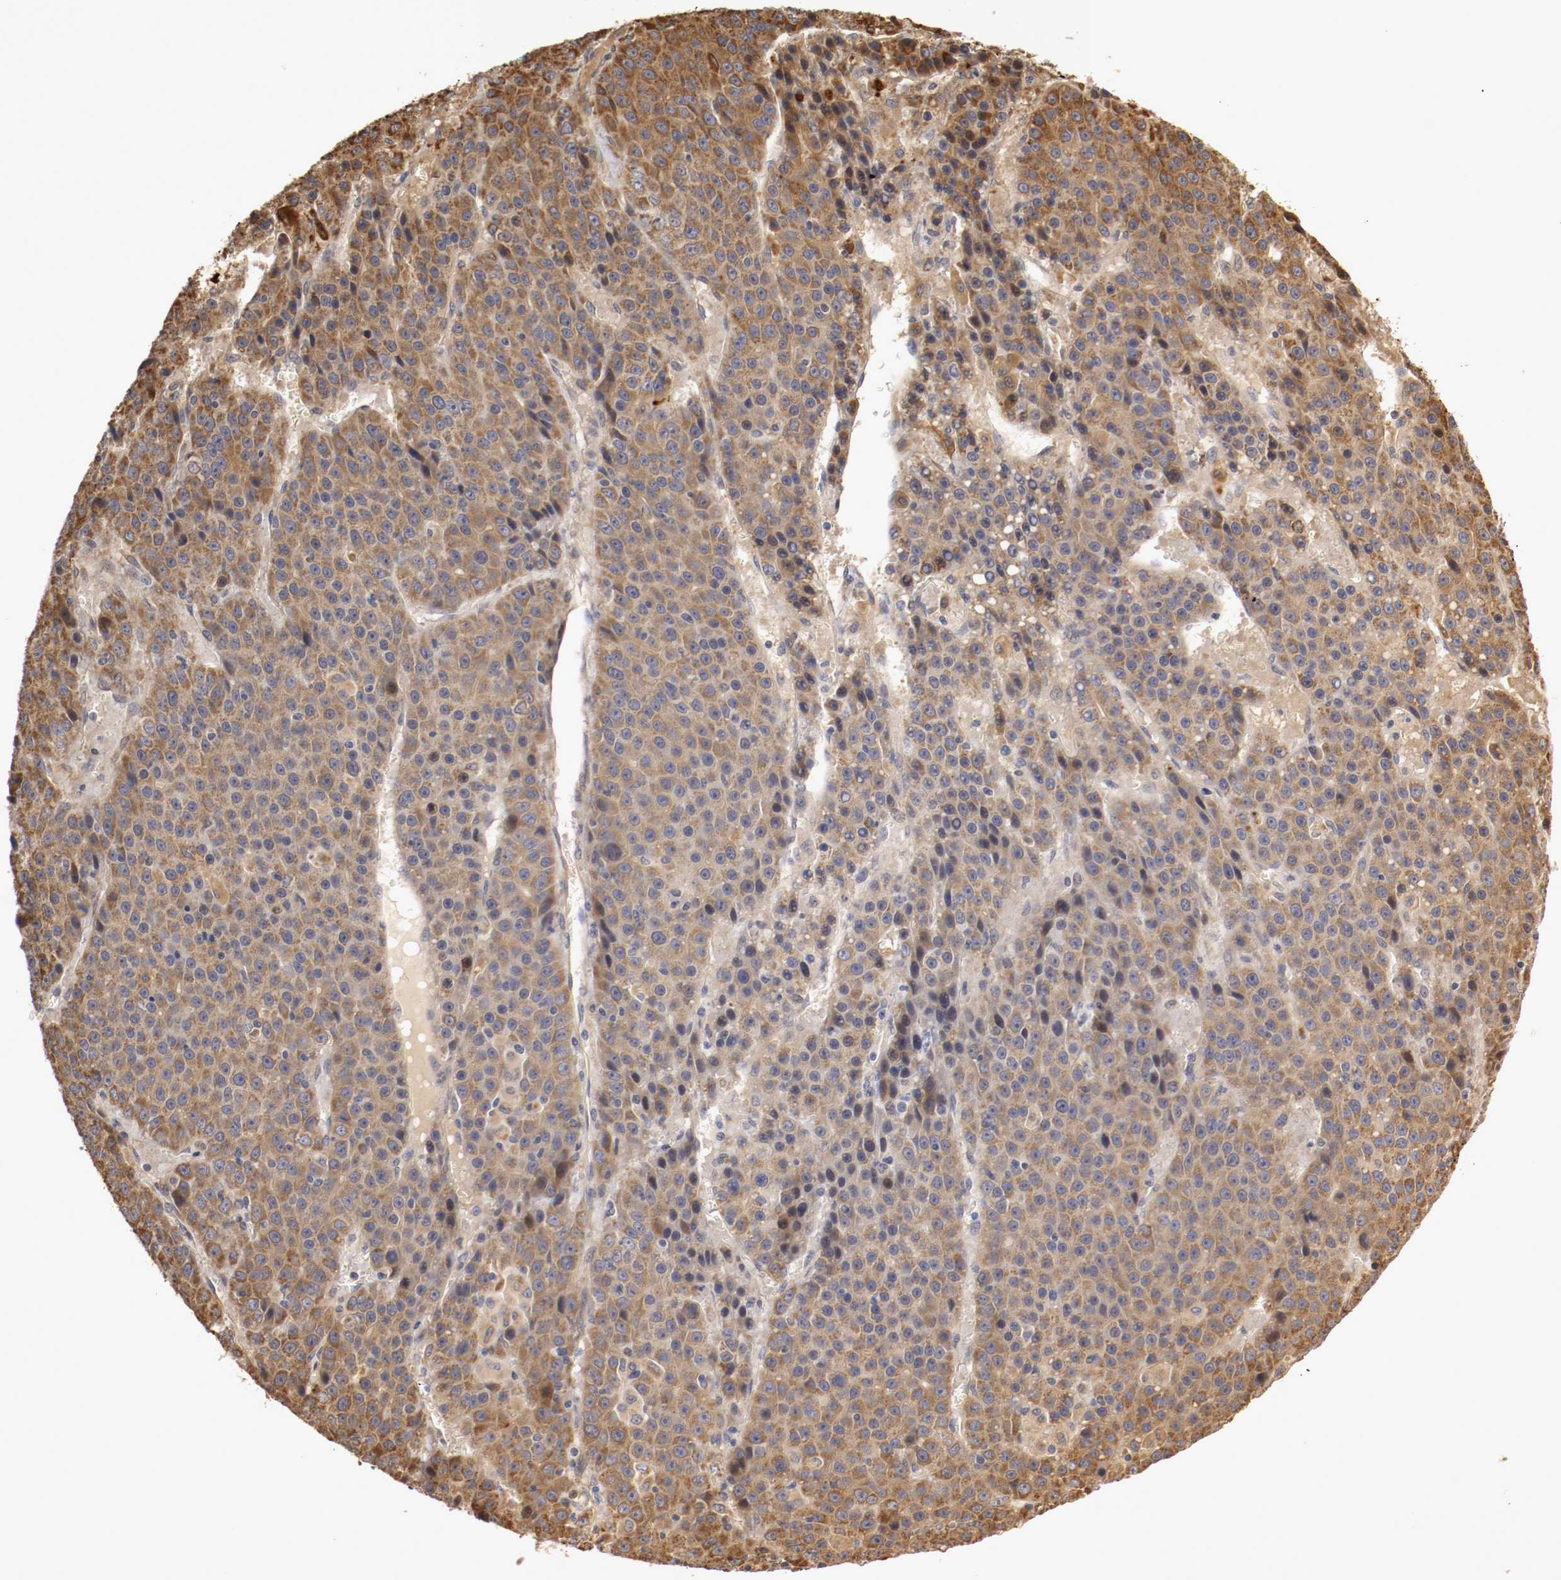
{"staining": {"intensity": "moderate", "quantity": ">75%", "location": "cytoplasmic/membranous"}, "tissue": "liver cancer", "cell_type": "Tumor cells", "image_type": "cancer", "snomed": [{"axis": "morphology", "description": "Carcinoma, Hepatocellular, NOS"}, {"axis": "topography", "description": "Liver"}], "caption": "High-power microscopy captured an immunohistochemistry micrograph of liver cancer (hepatocellular carcinoma), revealing moderate cytoplasmic/membranous expression in about >75% of tumor cells. (Brightfield microscopy of DAB IHC at high magnification).", "gene": "VEZT", "patient": {"sex": "female", "age": 53}}